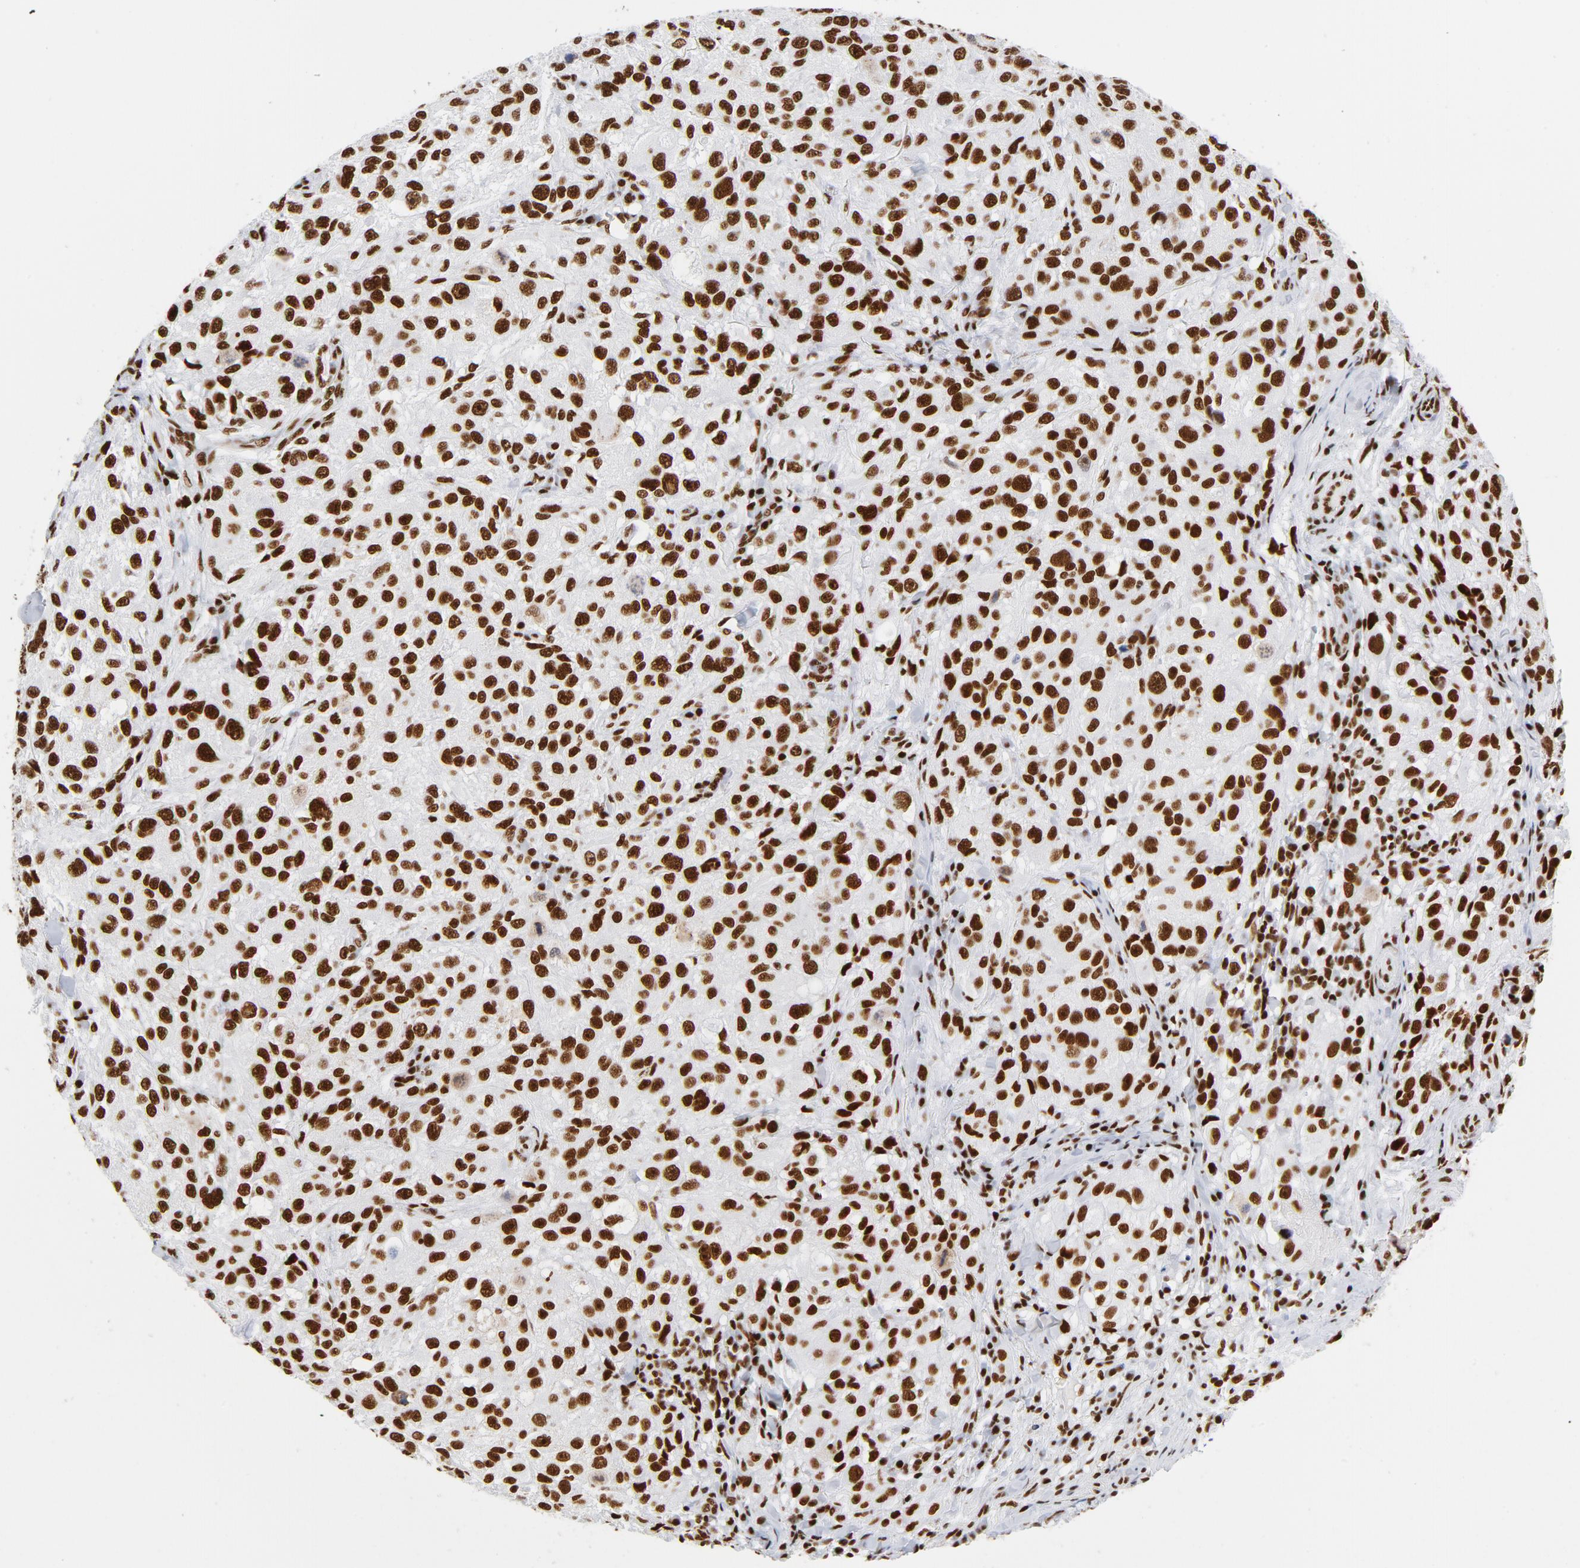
{"staining": {"intensity": "strong", "quantity": ">75%", "location": "nuclear"}, "tissue": "melanoma", "cell_type": "Tumor cells", "image_type": "cancer", "snomed": [{"axis": "morphology", "description": "Necrosis, NOS"}, {"axis": "morphology", "description": "Malignant melanoma, NOS"}, {"axis": "topography", "description": "Skin"}], "caption": "Malignant melanoma stained with immunohistochemistry (IHC) exhibits strong nuclear positivity in approximately >75% of tumor cells. Using DAB (3,3'-diaminobenzidine) (brown) and hematoxylin (blue) stains, captured at high magnification using brightfield microscopy.", "gene": "XRCC5", "patient": {"sex": "female", "age": 87}}